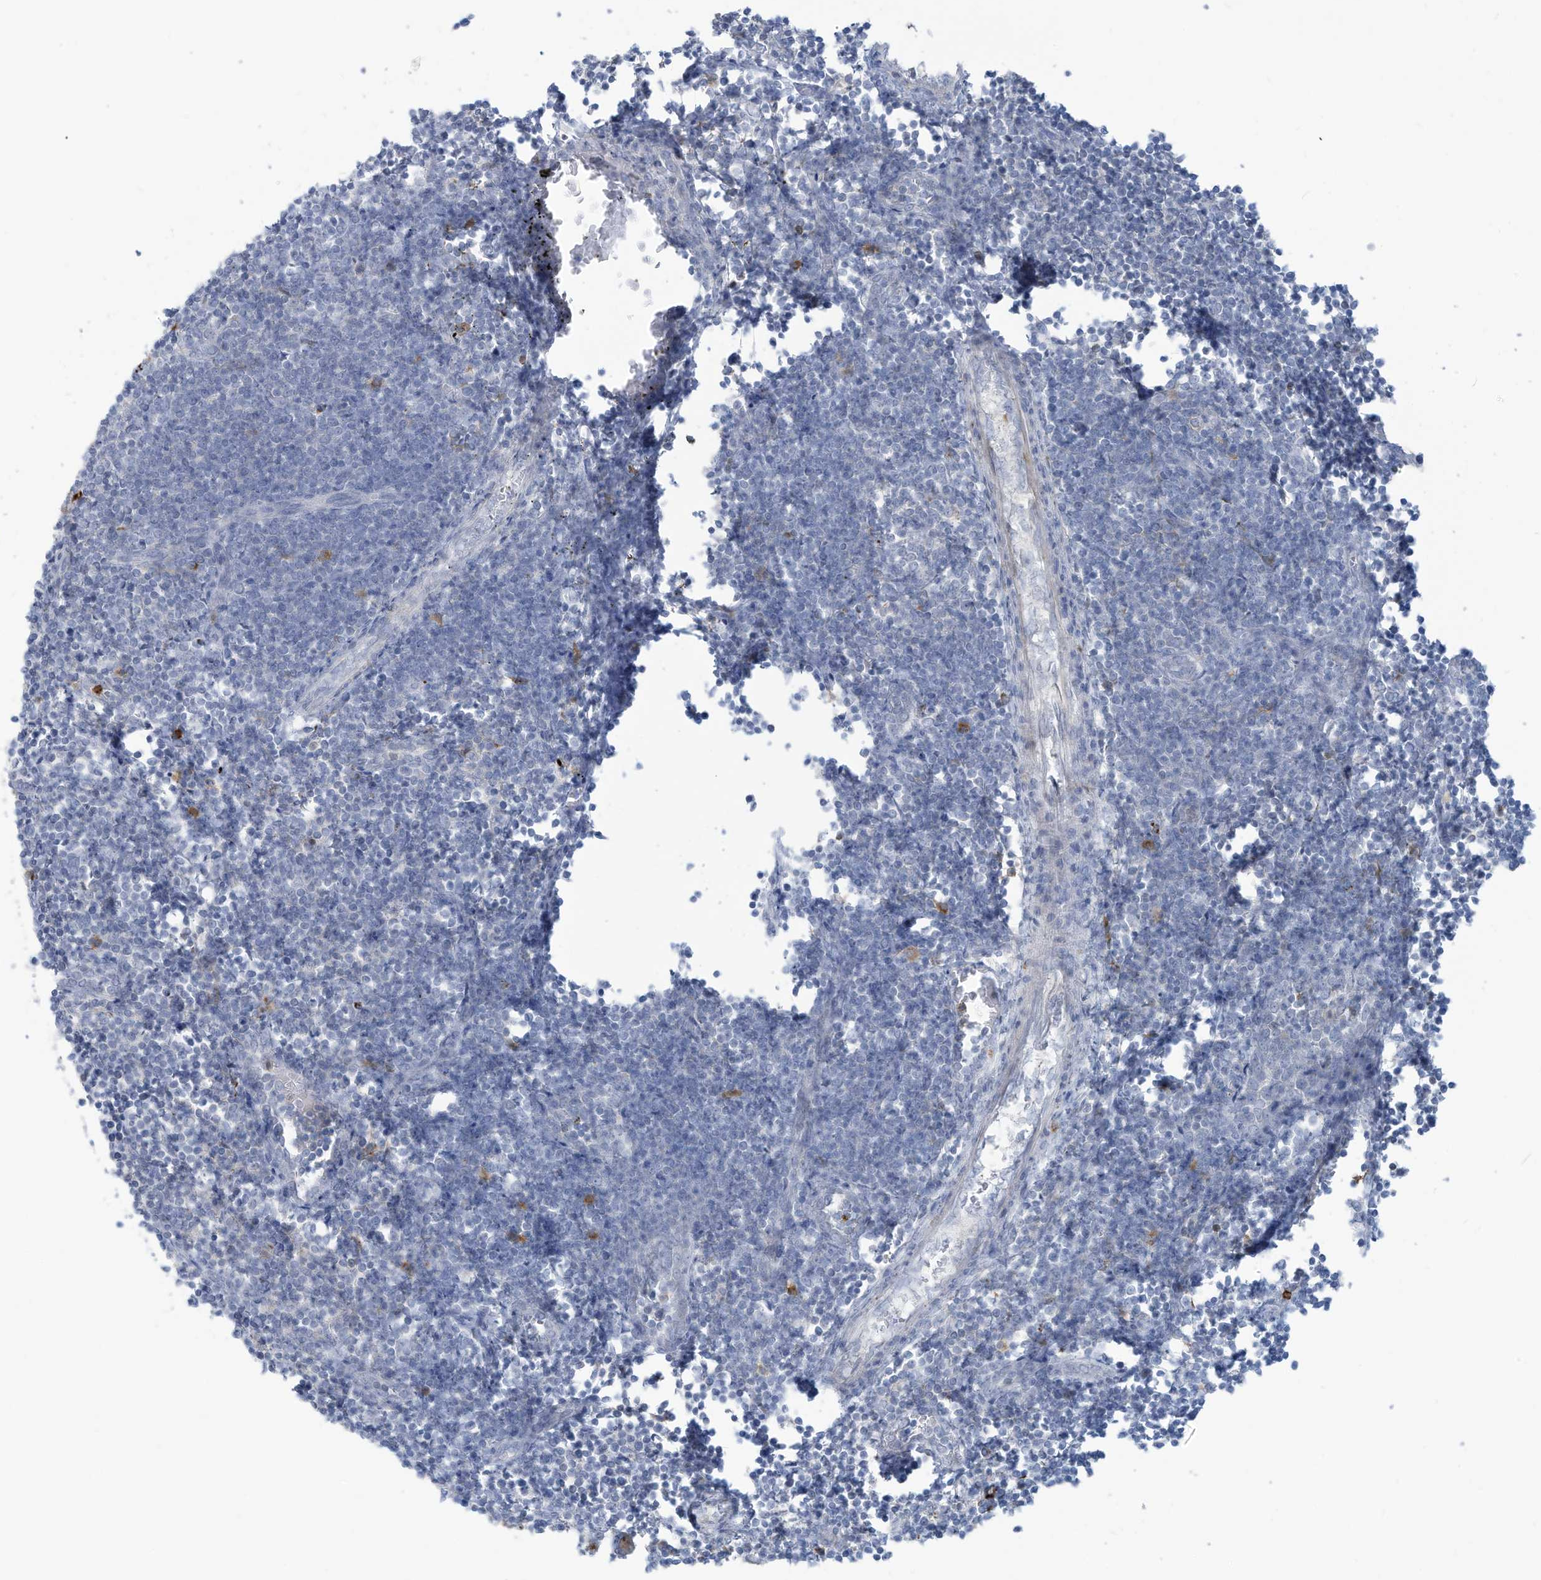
{"staining": {"intensity": "negative", "quantity": "none", "location": "none"}, "tissue": "lymph node", "cell_type": "Germinal center cells", "image_type": "normal", "snomed": [{"axis": "morphology", "description": "Normal tissue, NOS"}, {"axis": "morphology", "description": "Malignant melanoma, Metastatic site"}, {"axis": "topography", "description": "Lymph node"}], "caption": "Immunohistochemistry (IHC) micrograph of unremarkable lymph node: human lymph node stained with DAB (3,3'-diaminobenzidine) reveals no significant protein expression in germinal center cells.", "gene": "NOTO", "patient": {"sex": "male", "age": 41}}